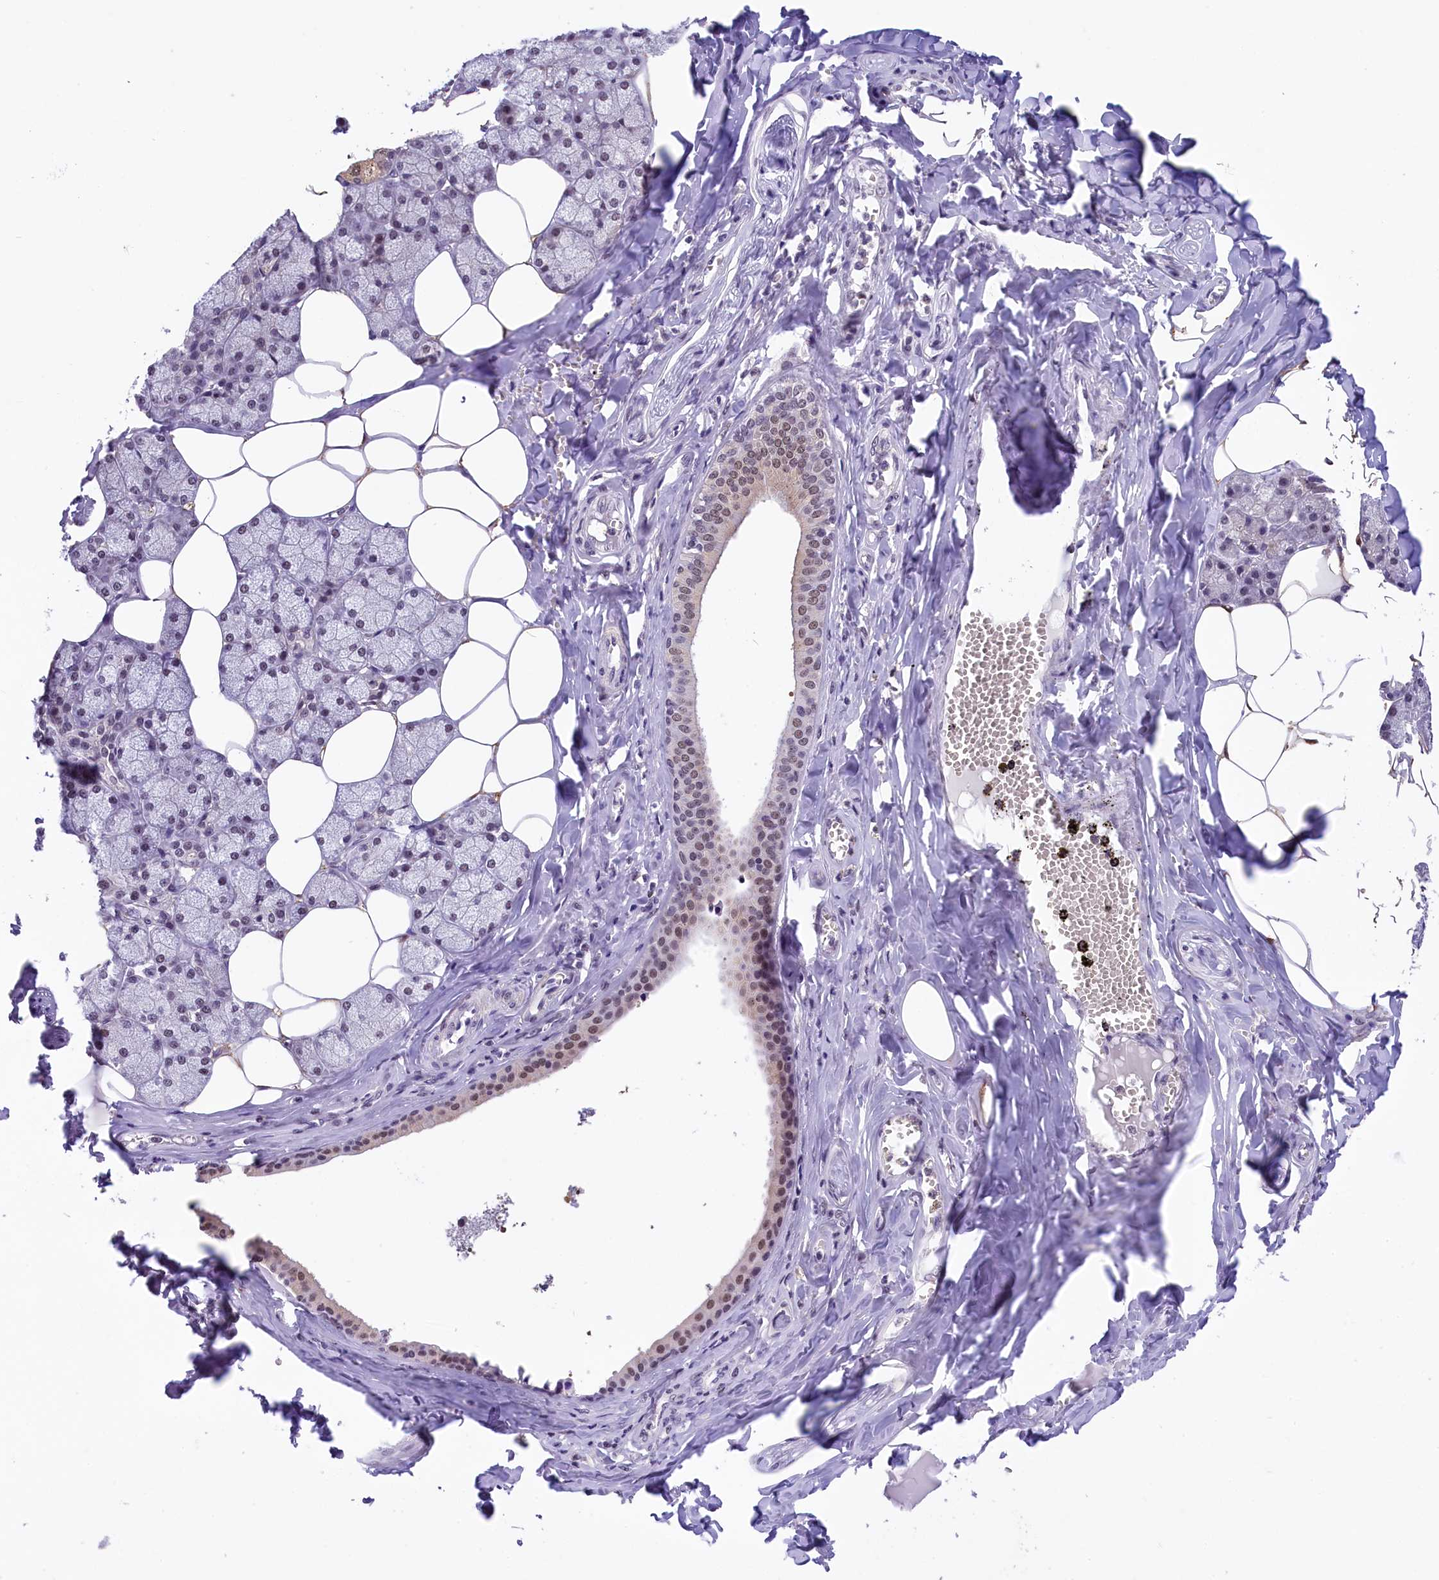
{"staining": {"intensity": "moderate", "quantity": "<25%", "location": "cytoplasmic/membranous,nuclear"}, "tissue": "salivary gland", "cell_type": "Glandular cells", "image_type": "normal", "snomed": [{"axis": "morphology", "description": "Normal tissue, NOS"}, {"axis": "topography", "description": "Salivary gland"}], "caption": "High-magnification brightfield microscopy of benign salivary gland stained with DAB (3,3'-diaminobenzidine) (brown) and counterstained with hematoxylin (blue). glandular cells exhibit moderate cytoplasmic/membranous,nuclear positivity is identified in about<25% of cells.", "gene": "ZC3H4", "patient": {"sex": "male", "age": 62}}